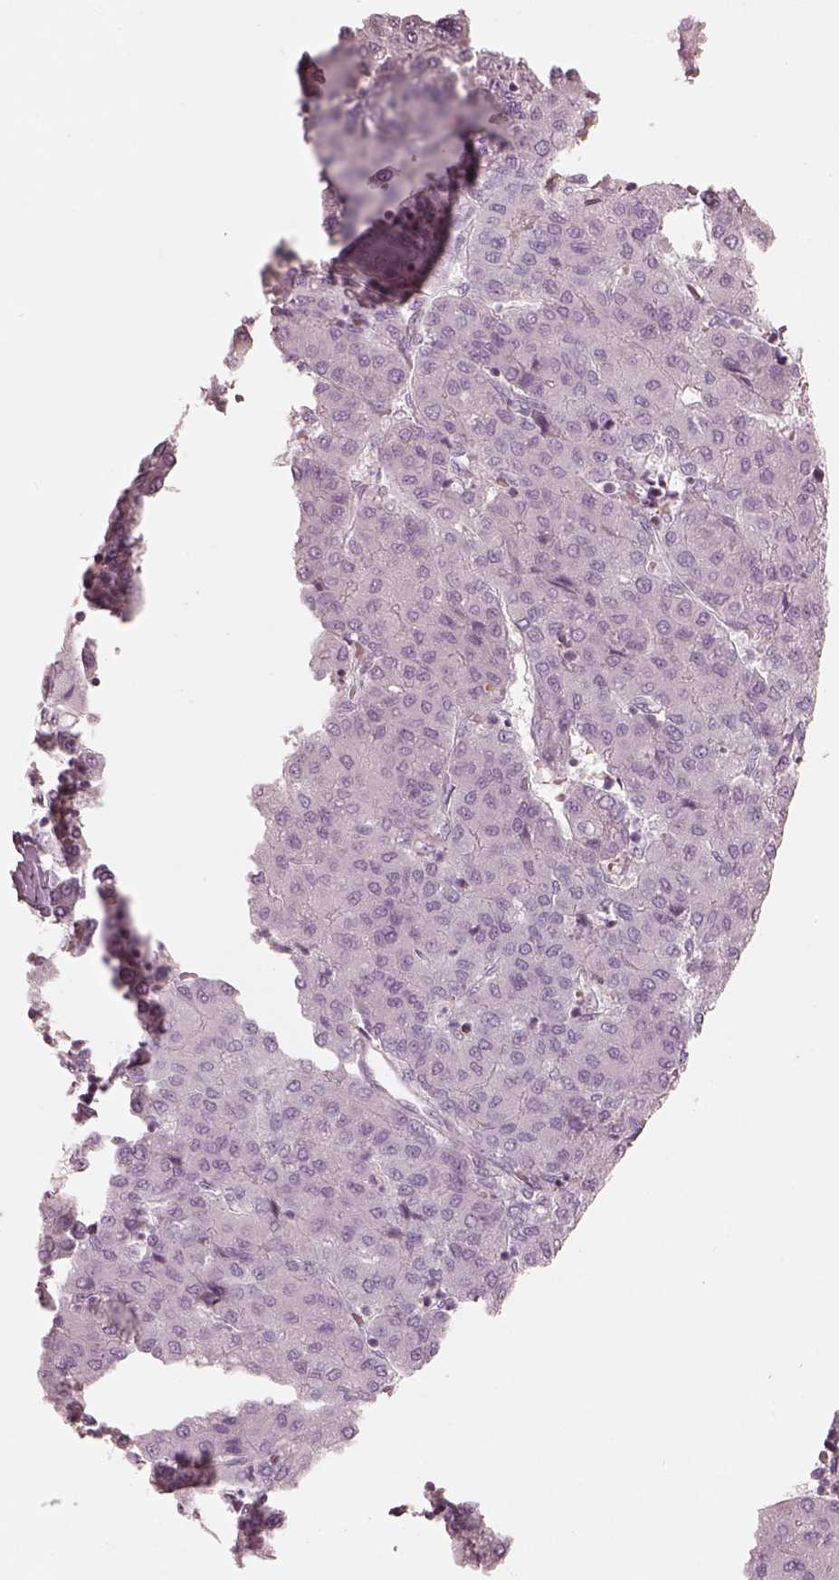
{"staining": {"intensity": "negative", "quantity": "none", "location": "none"}, "tissue": "liver cancer", "cell_type": "Tumor cells", "image_type": "cancer", "snomed": [{"axis": "morphology", "description": "Carcinoma, Hepatocellular, NOS"}, {"axis": "topography", "description": "Liver"}], "caption": "Liver hepatocellular carcinoma was stained to show a protein in brown. There is no significant positivity in tumor cells.", "gene": "PRLHR", "patient": {"sex": "male", "age": 65}}